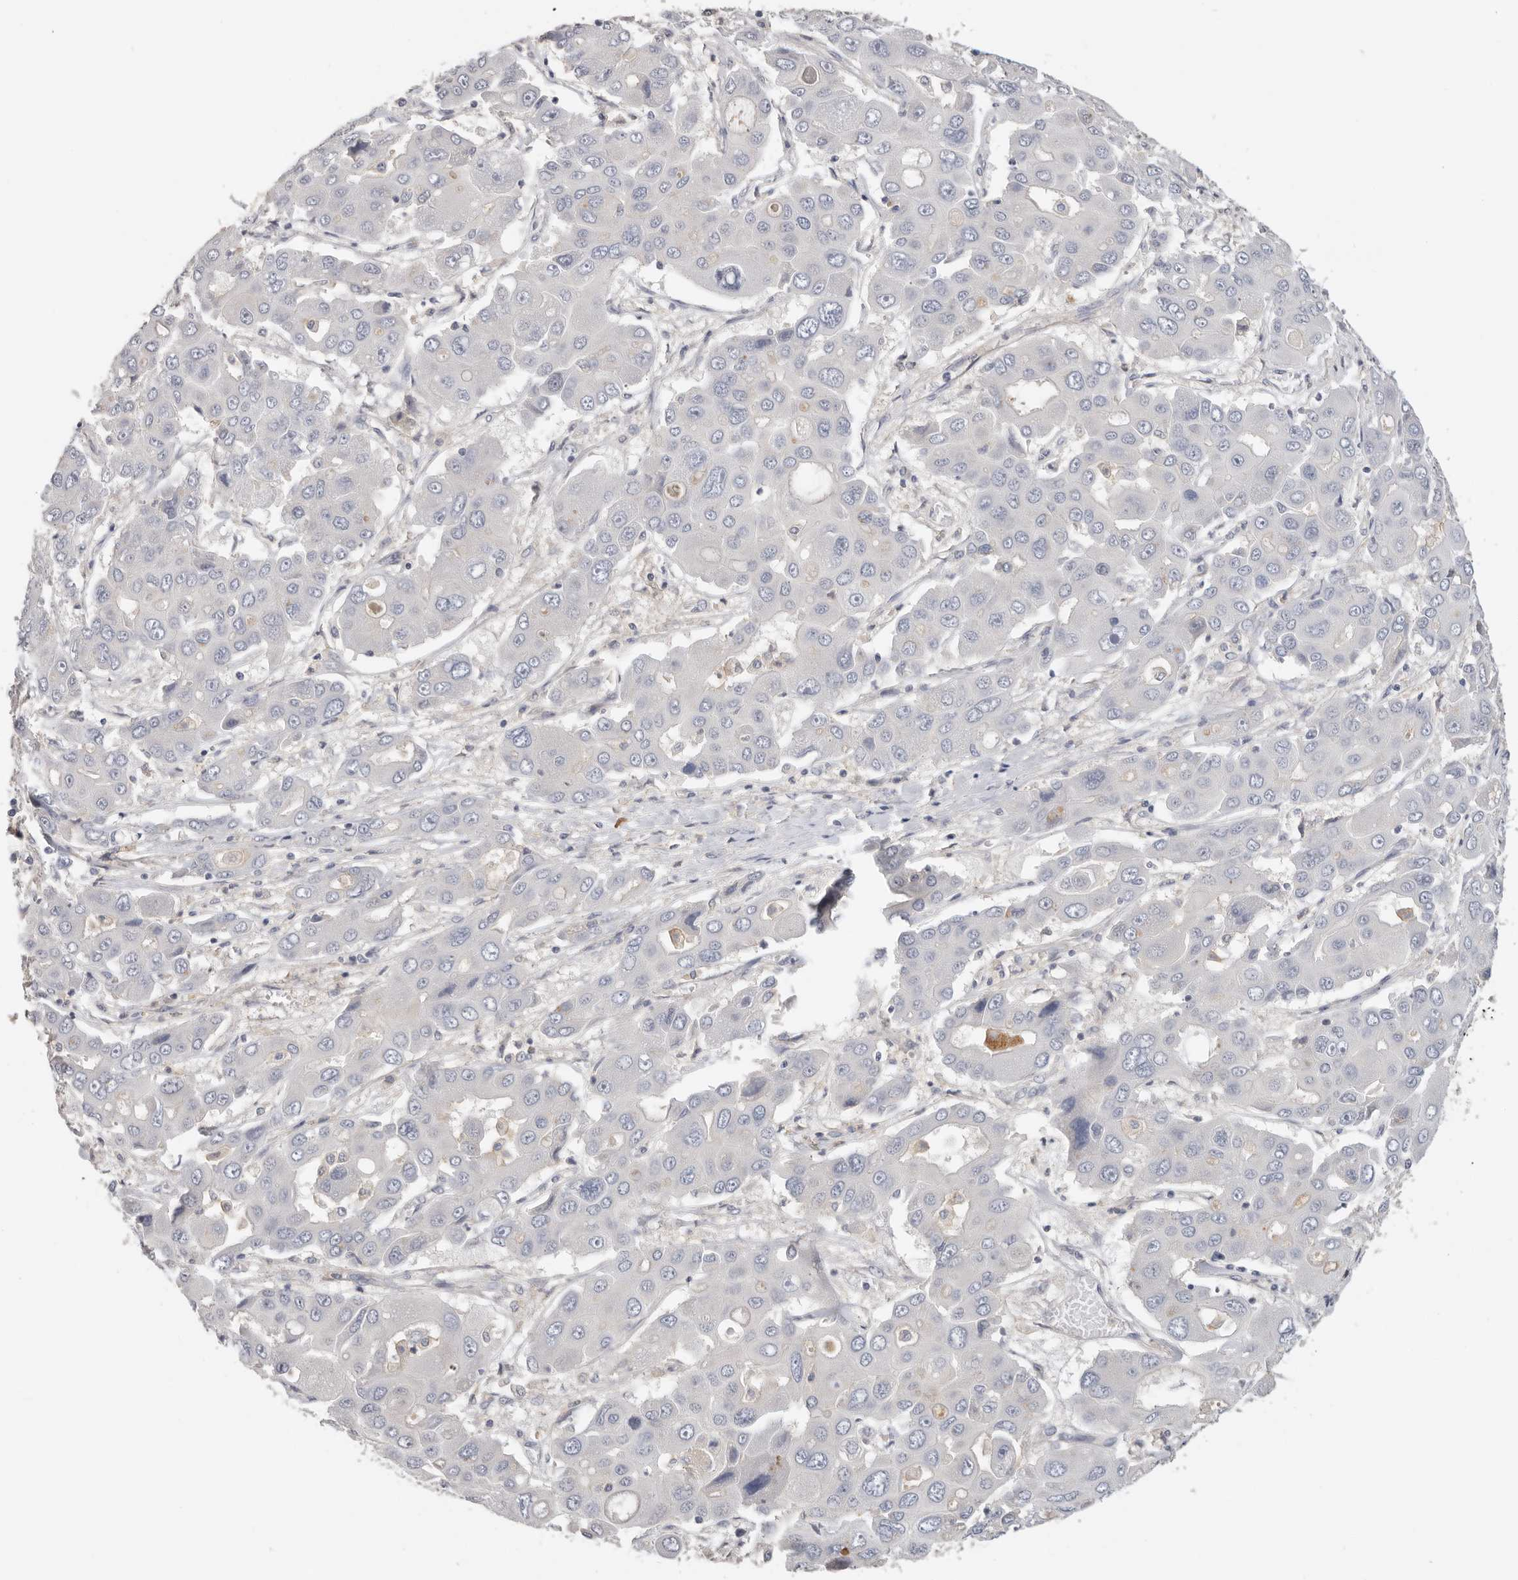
{"staining": {"intensity": "negative", "quantity": "none", "location": "none"}, "tissue": "liver cancer", "cell_type": "Tumor cells", "image_type": "cancer", "snomed": [{"axis": "morphology", "description": "Cholangiocarcinoma"}, {"axis": "topography", "description": "Liver"}], "caption": "Immunohistochemistry (IHC) image of neoplastic tissue: human liver cholangiocarcinoma stained with DAB demonstrates no significant protein positivity in tumor cells.", "gene": "WDTC1", "patient": {"sex": "male", "age": 67}}